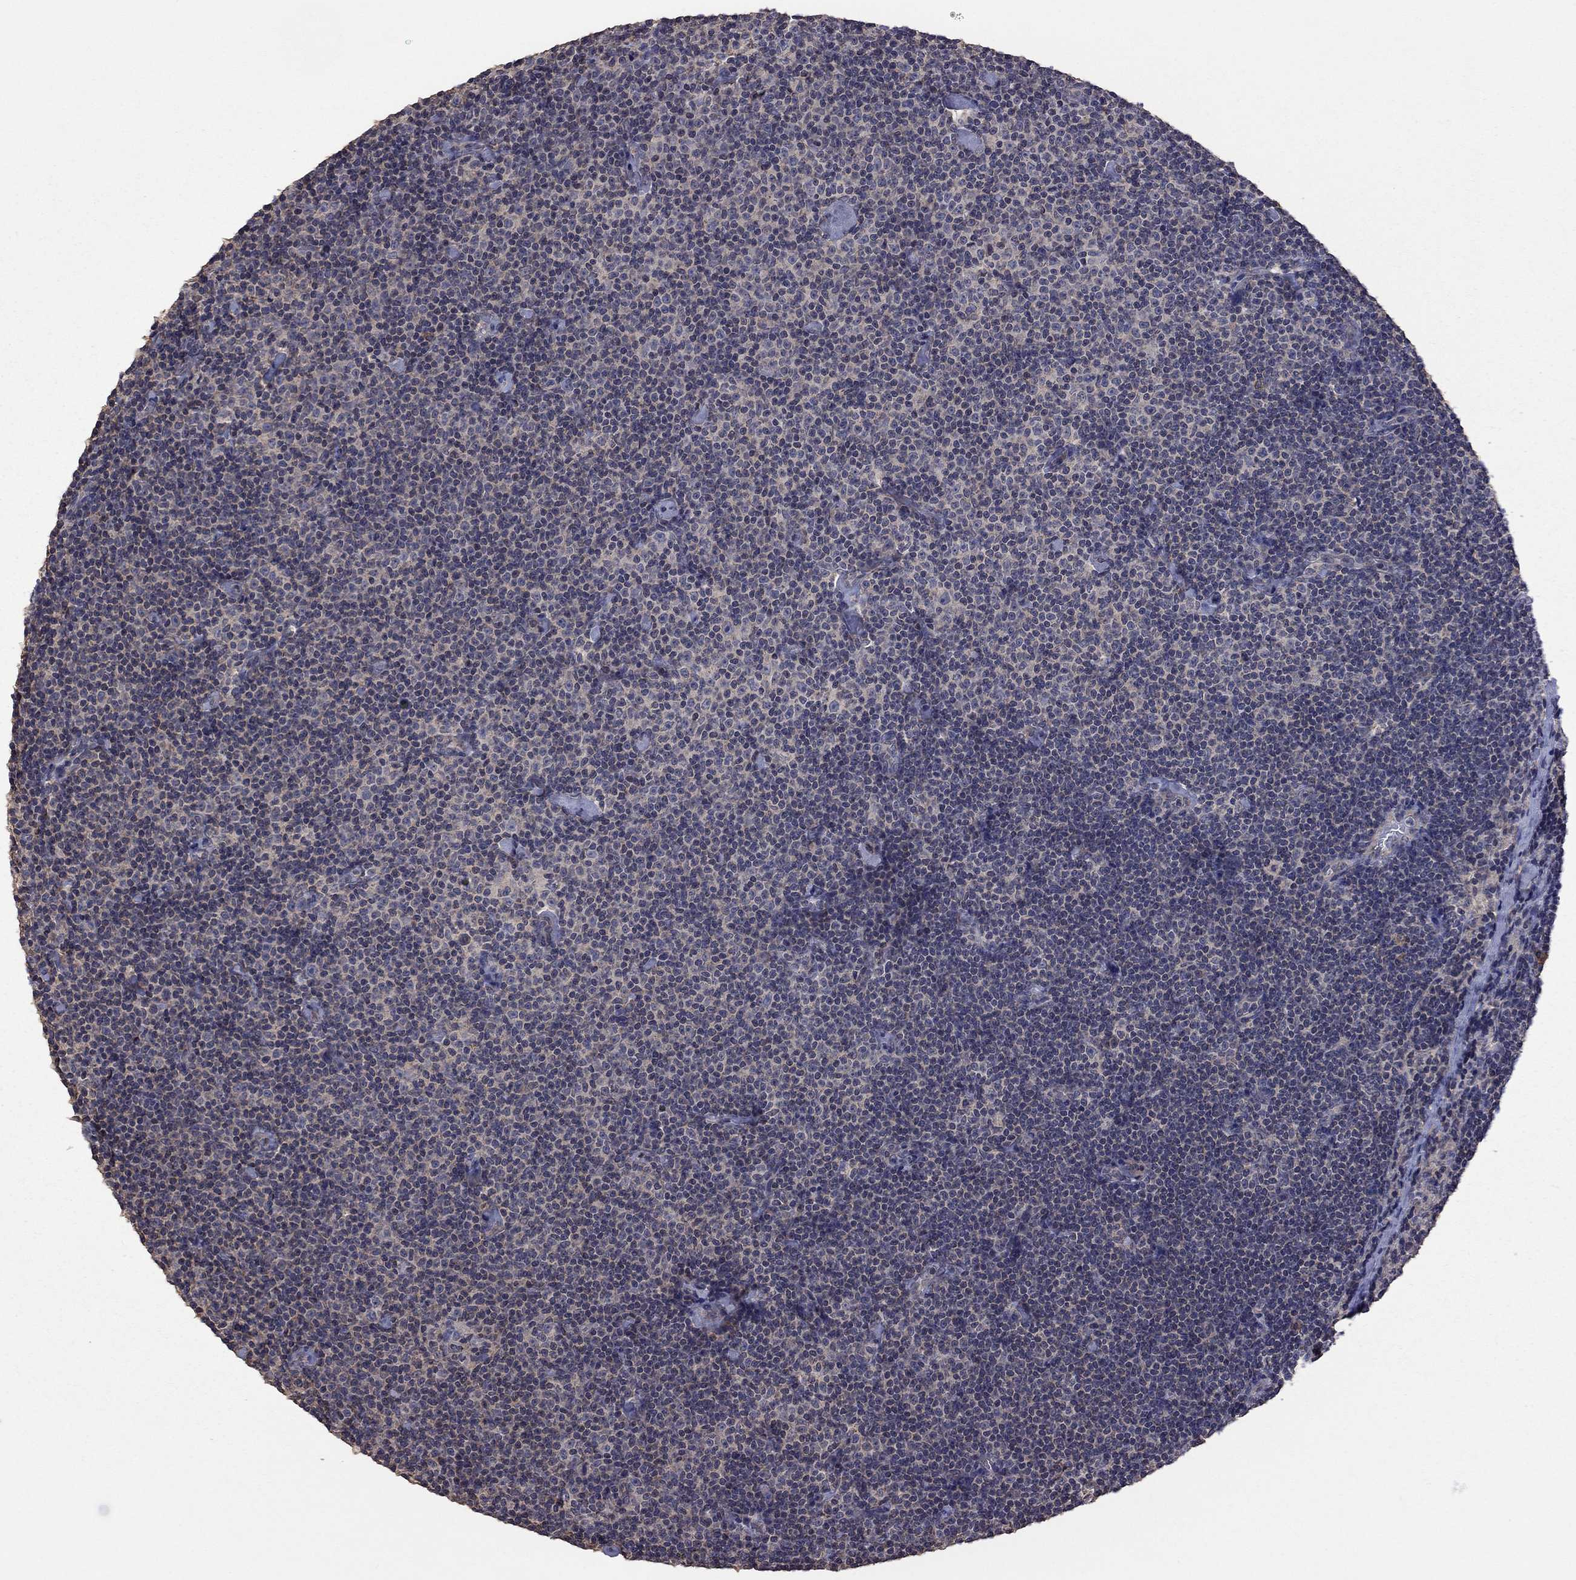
{"staining": {"intensity": "negative", "quantity": "none", "location": "none"}, "tissue": "lymphoma", "cell_type": "Tumor cells", "image_type": "cancer", "snomed": [{"axis": "morphology", "description": "Malignant lymphoma, non-Hodgkin's type, Low grade"}, {"axis": "topography", "description": "Lymph node"}], "caption": "Immunohistochemistry (IHC) micrograph of neoplastic tissue: human lymphoma stained with DAB (3,3'-diaminobenzidine) displays no significant protein expression in tumor cells. Brightfield microscopy of immunohistochemistry stained with DAB (brown) and hematoxylin (blue), captured at high magnification.", "gene": "TSNARE1", "patient": {"sex": "male", "age": 81}}